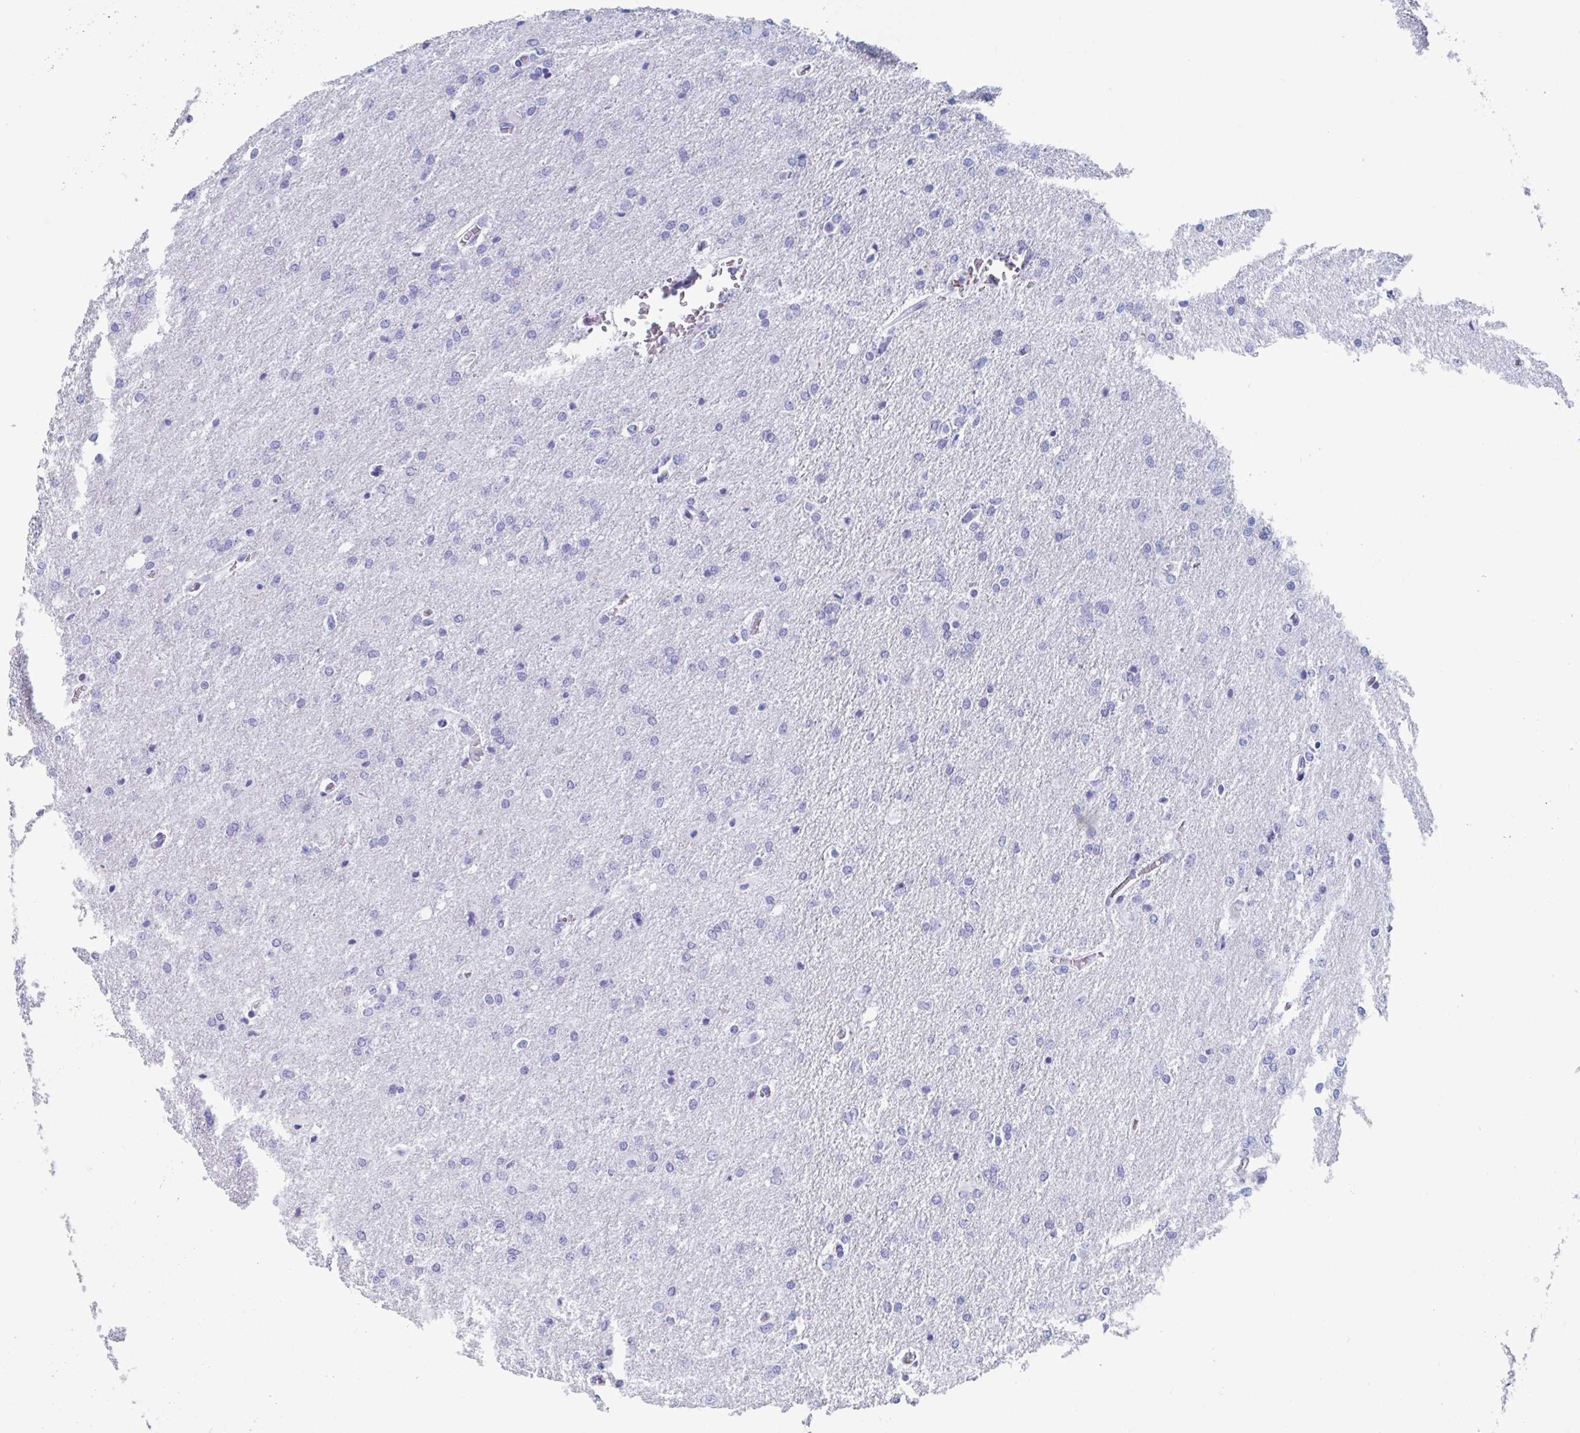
{"staining": {"intensity": "negative", "quantity": "none", "location": "none"}, "tissue": "glioma", "cell_type": "Tumor cells", "image_type": "cancer", "snomed": [{"axis": "morphology", "description": "Glioma, malignant, High grade"}, {"axis": "topography", "description": "Brain"}], "caption": "IHC micrograph of neoplastic tissue: human high-grade glioma (malignant) stained with DAB displays no significant protein positivity in tumor cells. (DAB IHC with hematoxylin counter stain).", "gene": "C10orf53", "patient": {"sex": "male", "age": 68}}